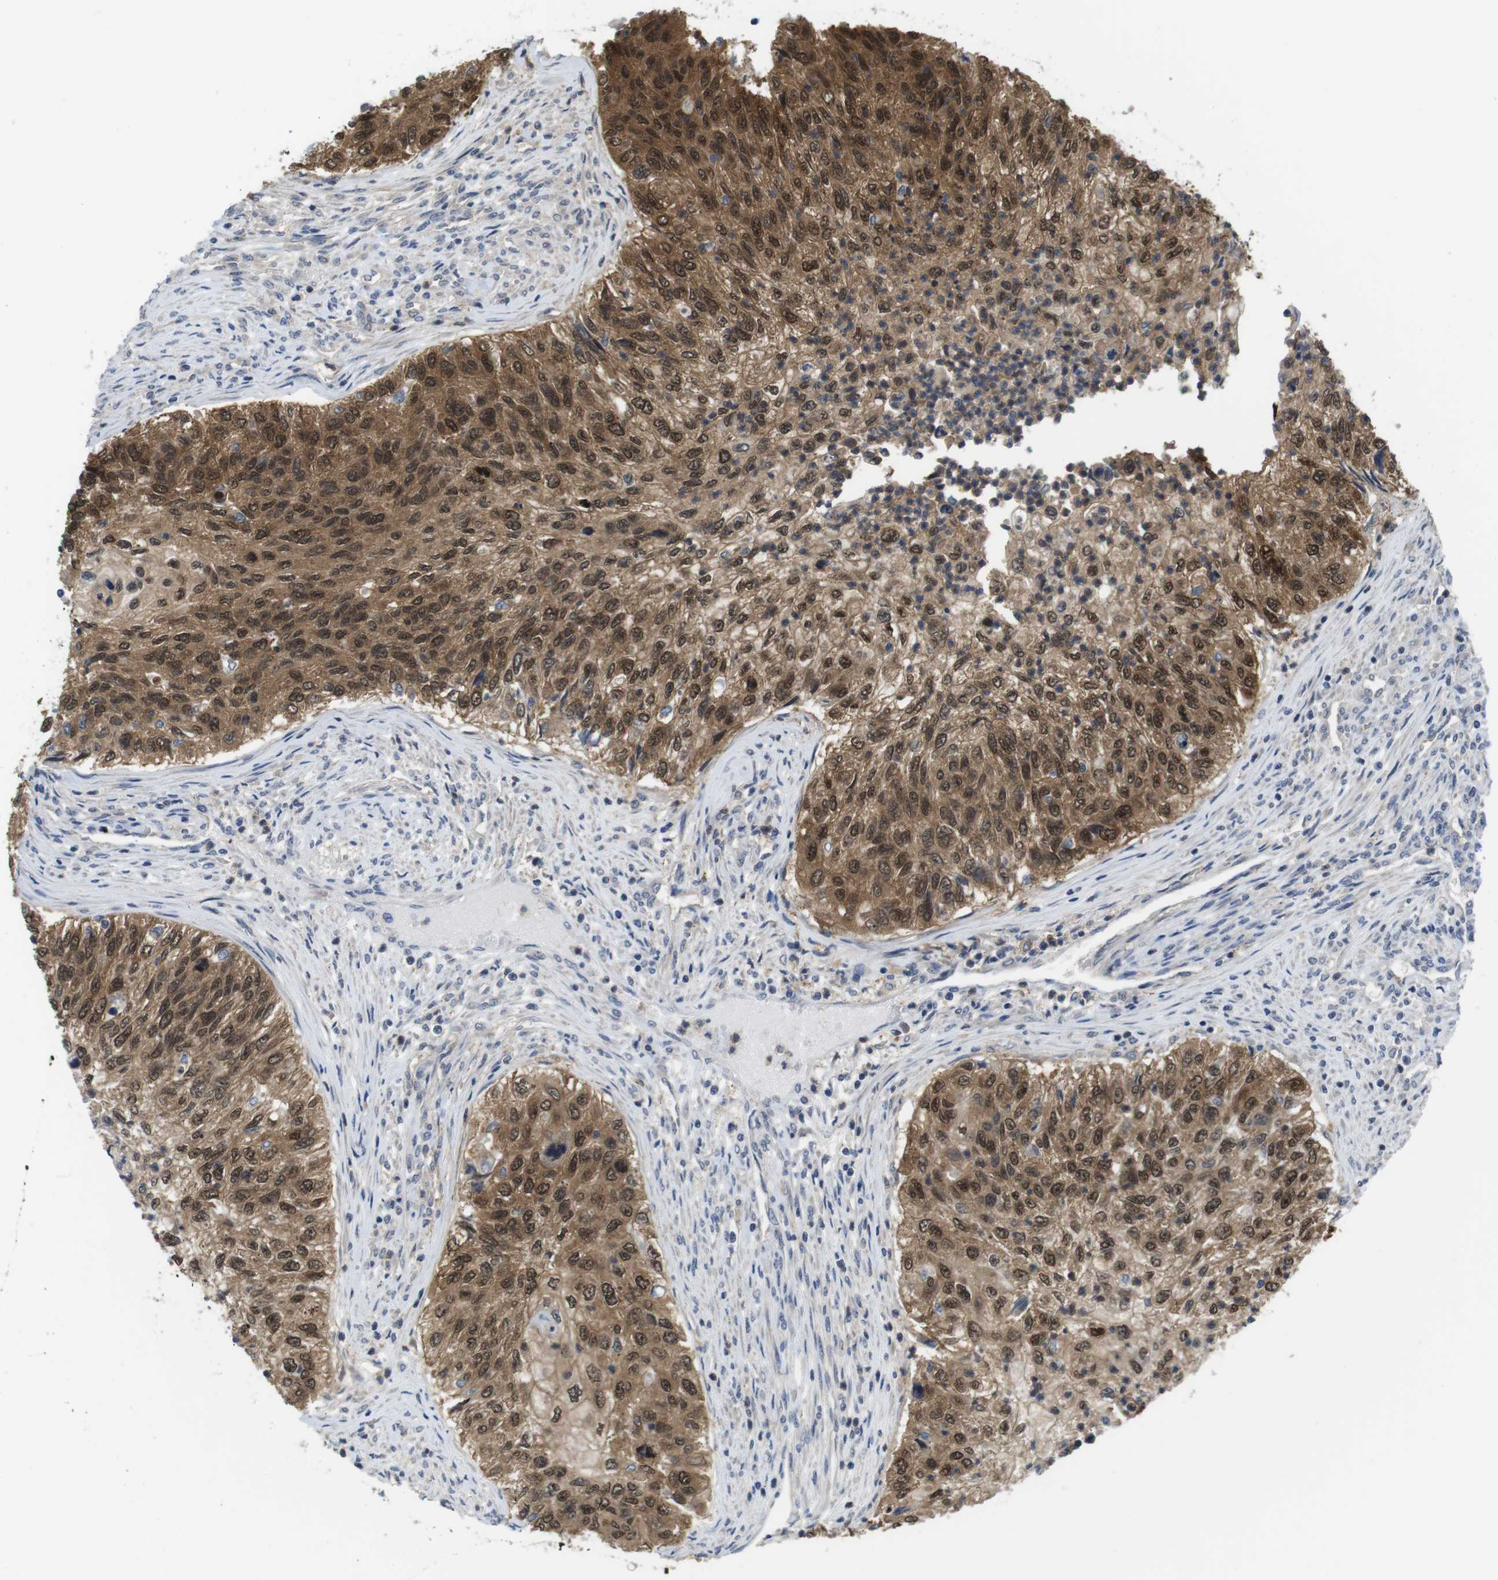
{"staining": {"intensity": "moderate", "quantity": ">75%", "location": "cytoplasmic/membranous,nuclear"}, "tissue": "urothelial cancer", "cell_type": "Tumor cells", "image_type": "cancer", "snomed": [{"axis": "morphology", "description": "Urothelial carcinoma, High grade"}, {"axis": "topography", "description": "Urinary bladder"}], "caption": "Protein staining displays moderate cytoplasmic/membranous and nuclear positivity in about >75% of tumor cells in urothelial cancer.", "gene": "FADD", "patient": {"sex": "female", "age": 60}}